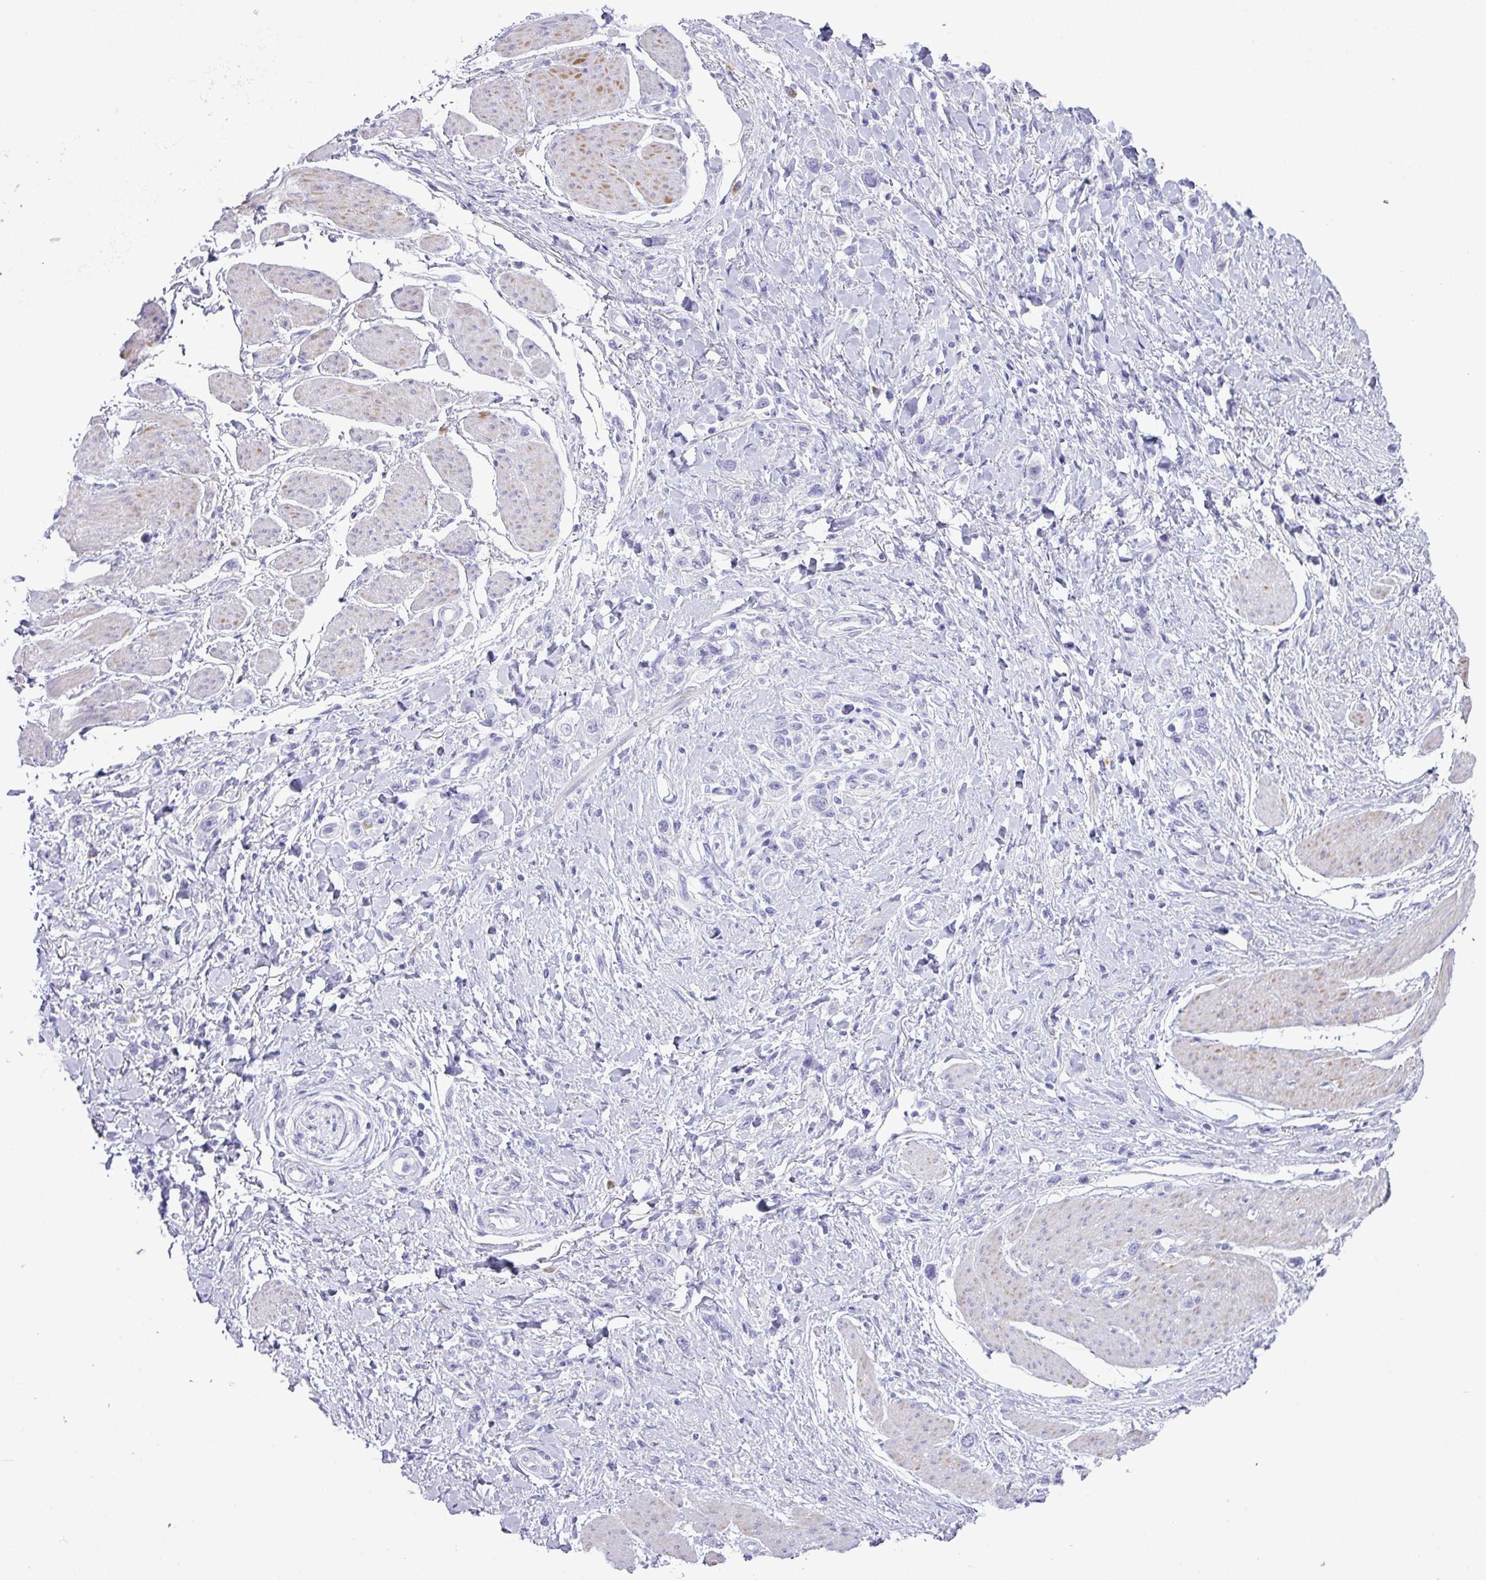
{"staining": {"intensity": "negative", "quantity": "none", "location": "none"}, "tissue": "stomach cancer", "cell_type": "Tumor cells", "image_type": "cancer", "snomed": [{"axis": "morphology", "description": "Adenocarcinoma, NOS"}, {"axis": "topography", "description": "Stomach"}], "caption": "The histopathology image demonstrates no significant staining in tumor cells of stomach cancer (adenocarcinoma).", "gene": "ABCC5", "patient": {"sex": "female", "age": 65}}